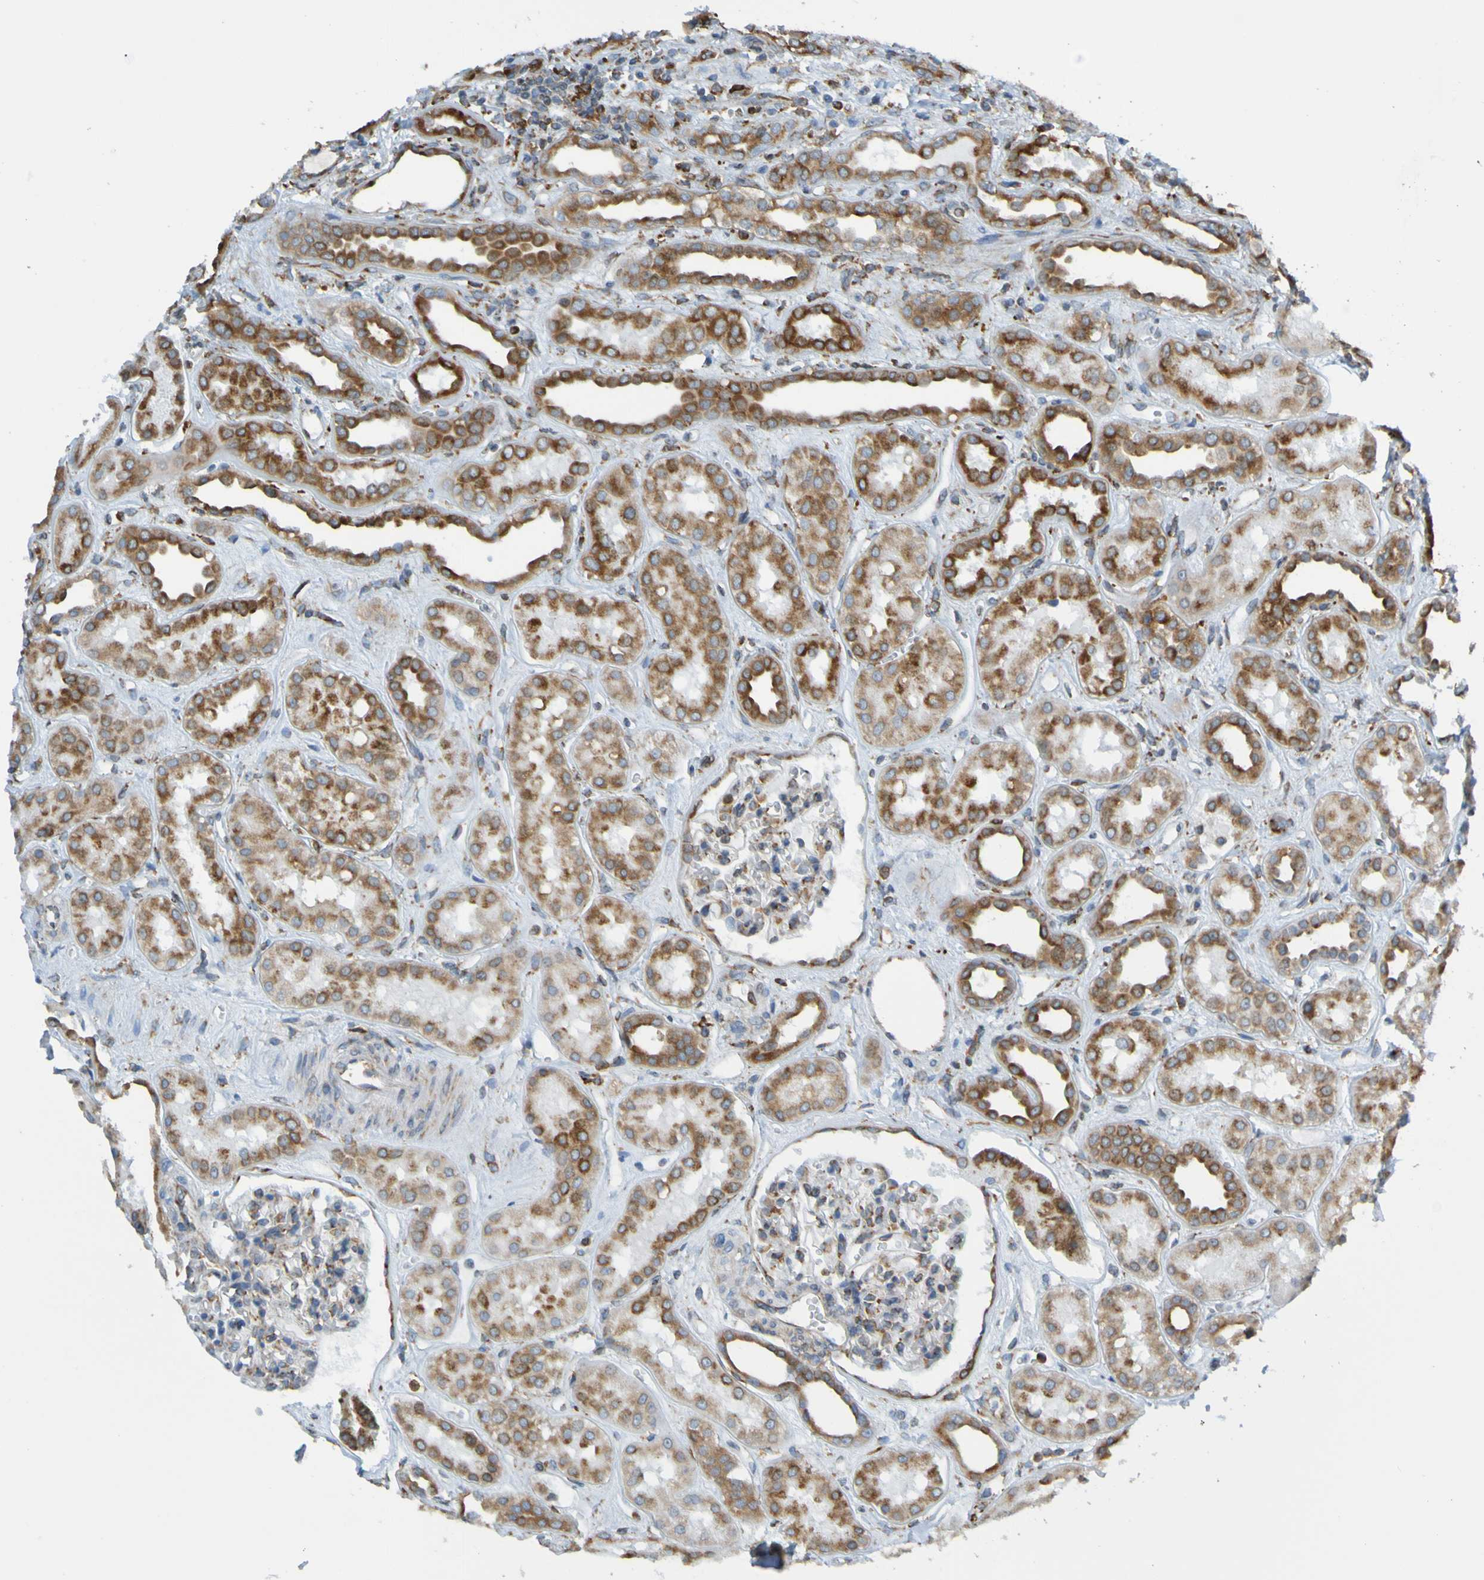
{"staining": {"intensity": "negative", "quantity": "none", "location": "none"}, "tissue": "kidney", "cell_type": "Cells in glomeruli", "image_type": "normal", "snomed": [{"axis": "morphology", "description": "Normal tissue, NOS"}, {"axis": "topography", "description": "Kidney"}], "caption": "Cells in glomeruli show no significant expression in normal kidney. (DAB (3,3'-diaminobenzidine) IHC, high magnification).", "gene": "SSR1", "patient": {"sex": "male", "age": 59}}